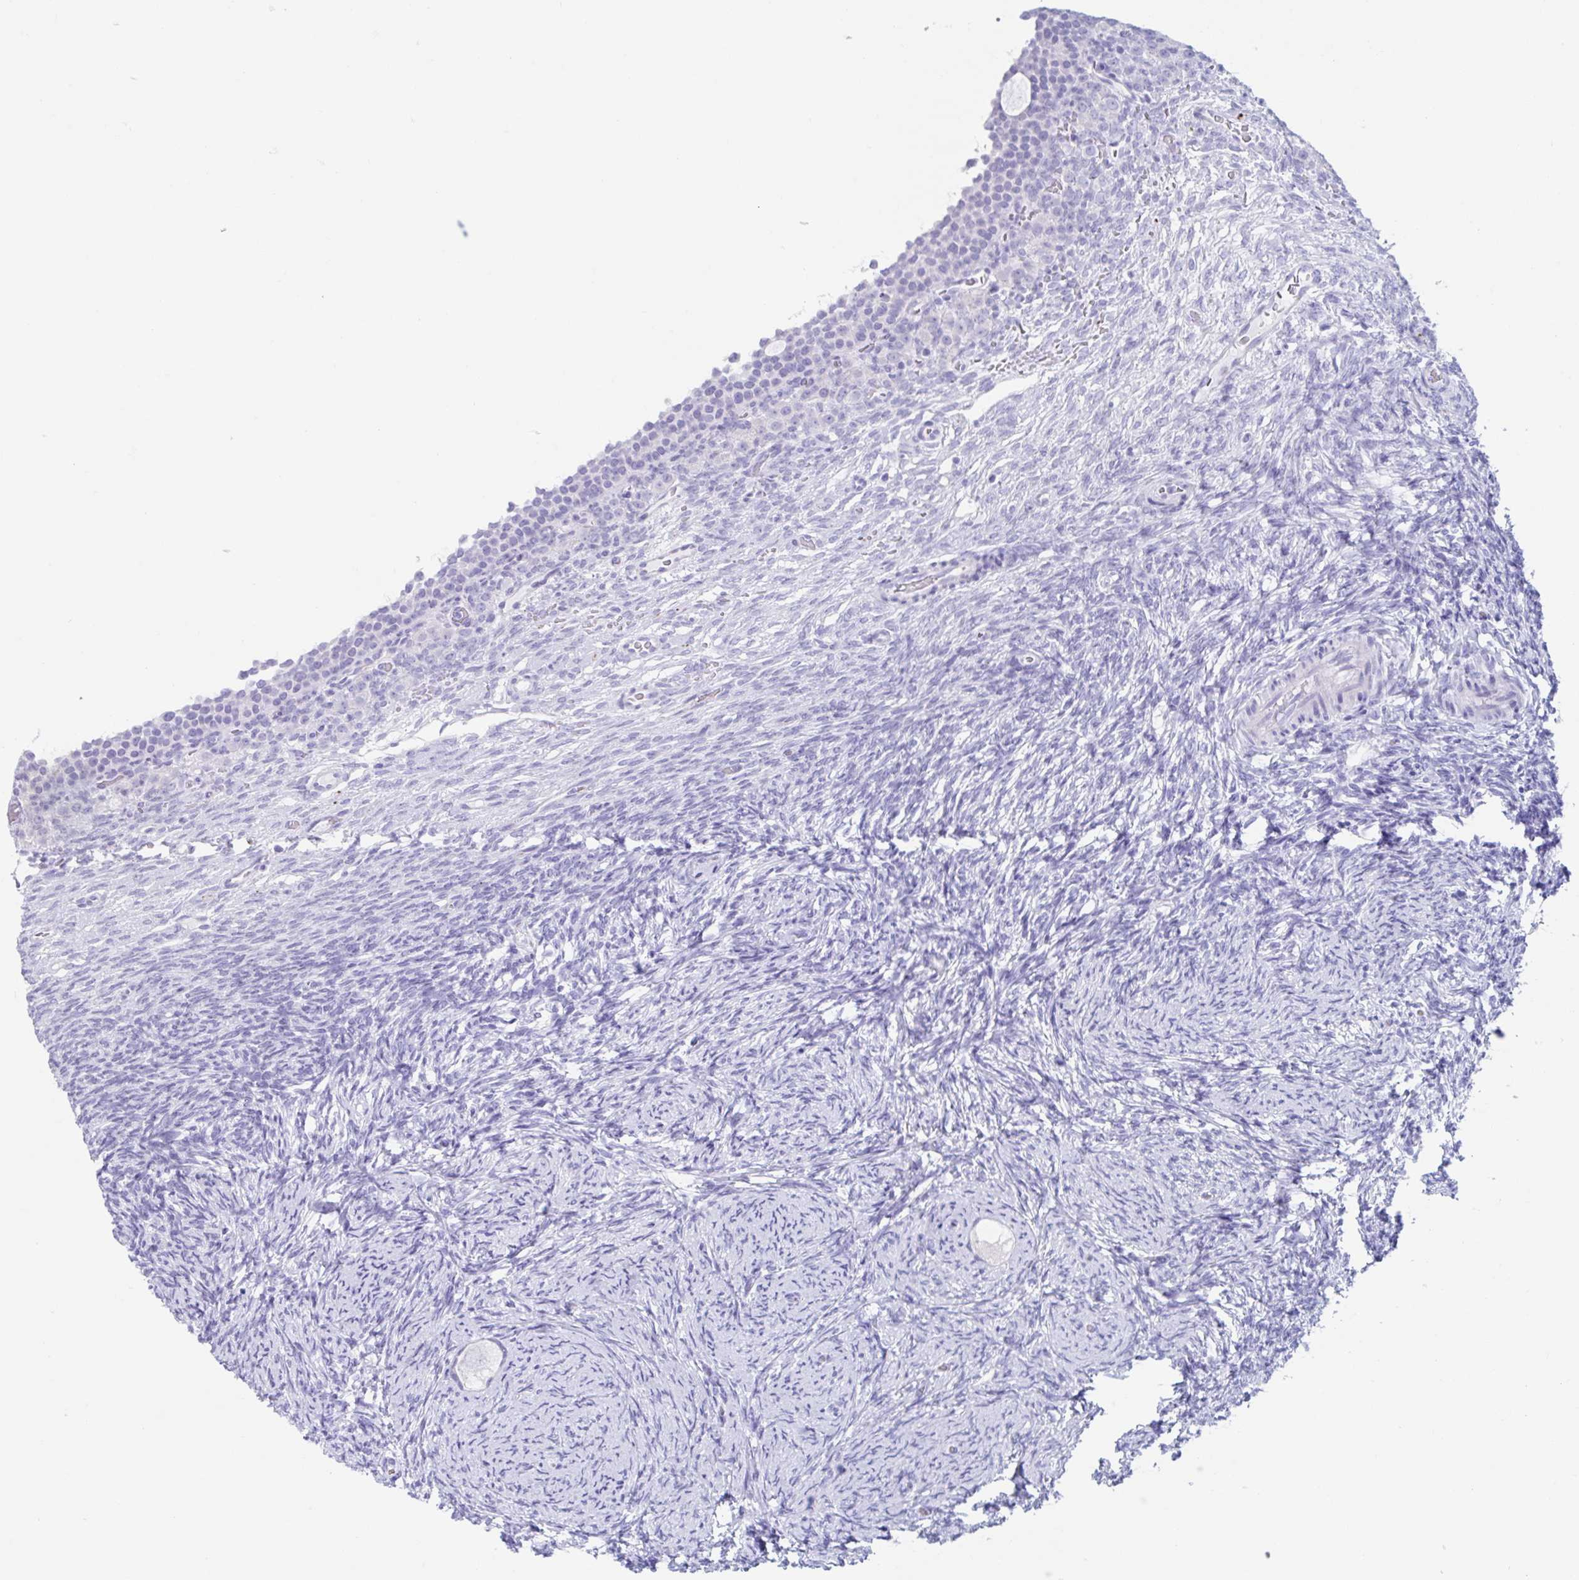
{"staining": {"intensity": "negative", "quantity": "none", "location": "none"}, "tissue": "ovary", "cell_type": "Follicle cells", "image_type": "normal", "snomed": [{"axis": "morphology", "description": "Normal tissue, NOS"}, {"axis": "topography", "description": "Ovary"}], "caption": "Follicle cells are negative for brown protein staining in unremarkable ovary. (DAB IHC, high magnification).", "gene": "CPTP", "patient": {"sex": "female", "age": 34}}